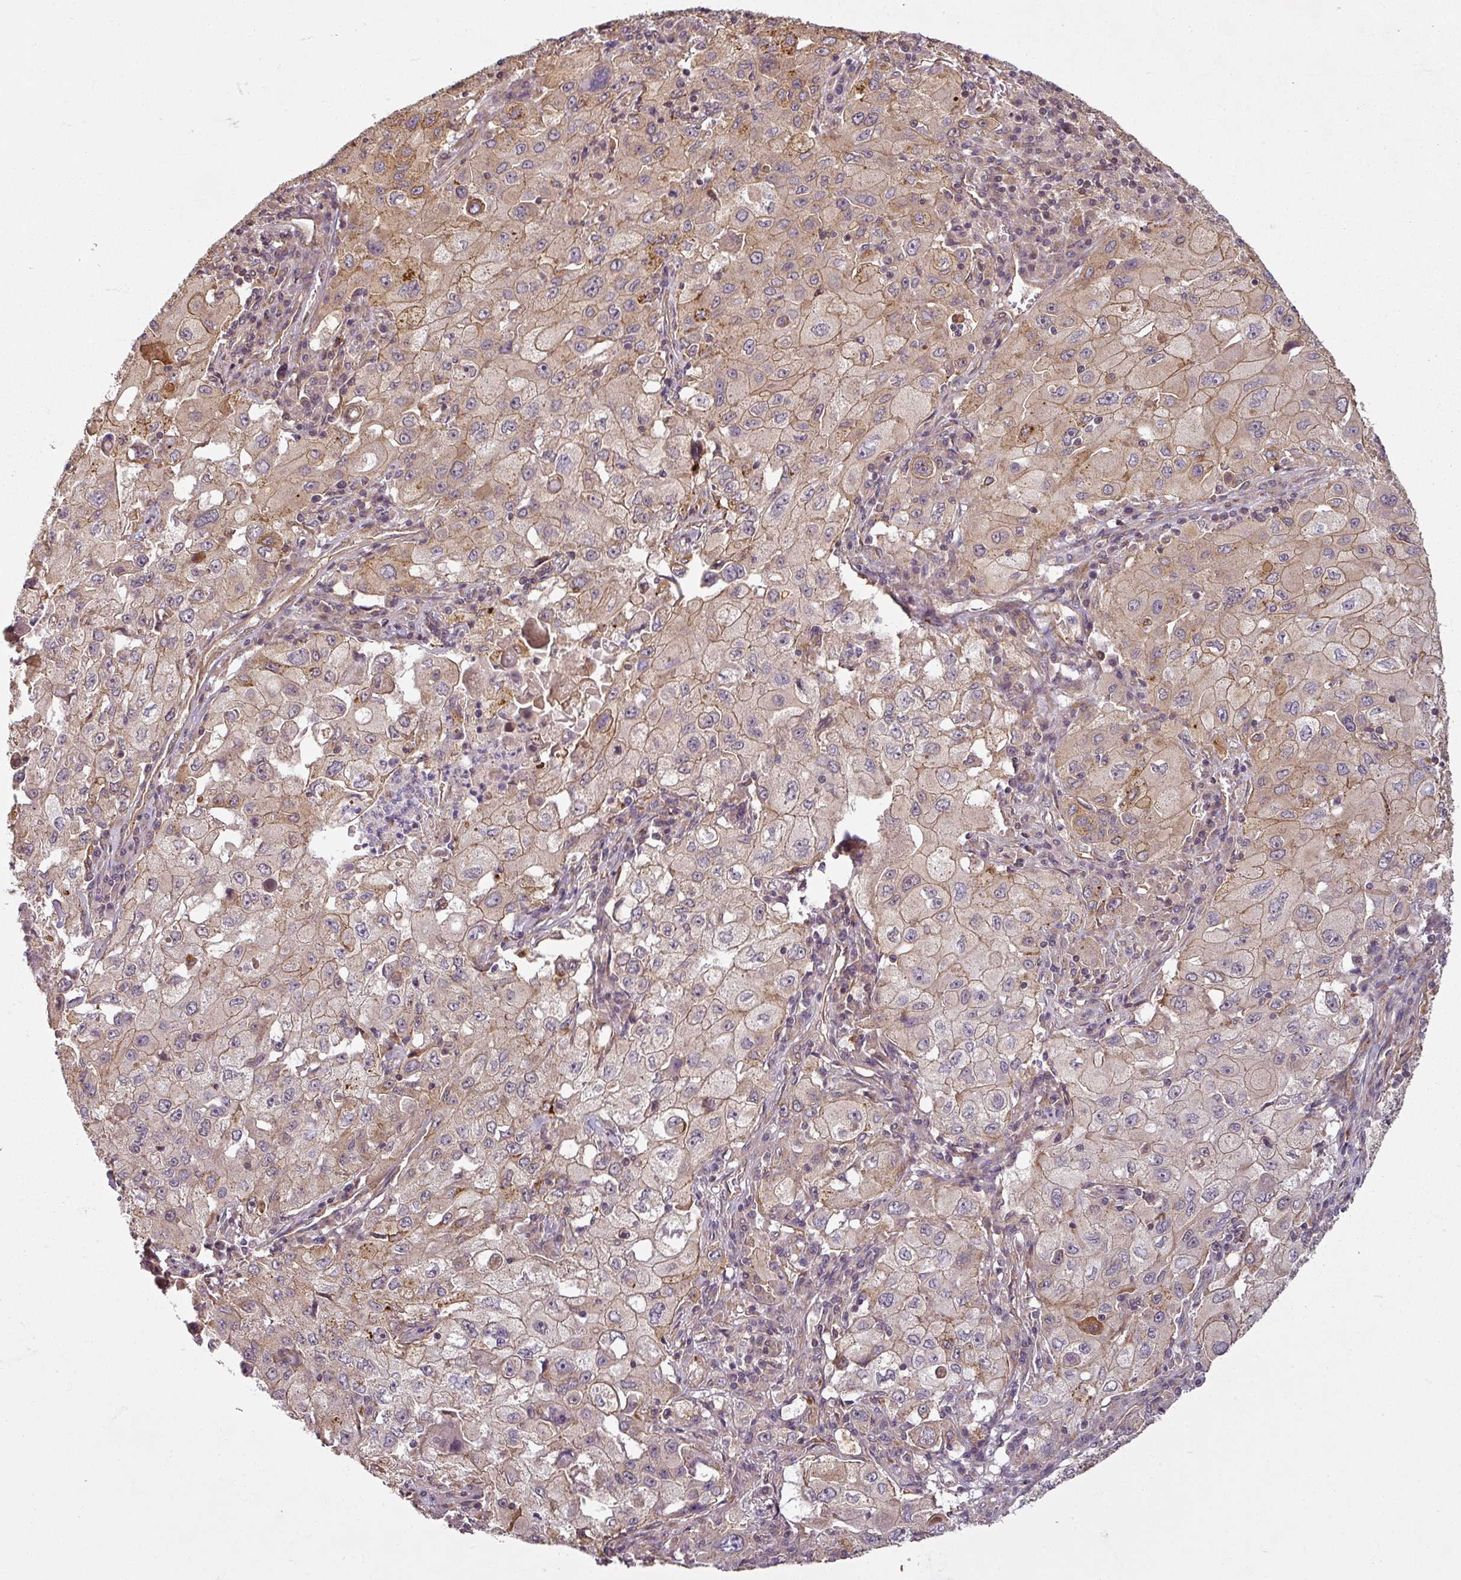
{"staining": {"intensity": "moderate", "quantity": "25%-75%", "location": "cytoplasmic/membranous"}, "tissue": "lung cancer", "cell_type": "Tumor cells", "image_type": "cancer", "snomed": [{"axis": "morphology", "description": "Squamous cell carcinoma, NOS"}, {"axis": "topography", "description": "Lung"}], "caption": "The immunohistochemical stain shows moderate cytoplasmic/membranous expression in tumor cells of lung cancer tissue. (Brightfield microscopy of DAB IHC at high magnification).", "gene": "DIMT1", "patient": {"sex": "male", "age": 63}}